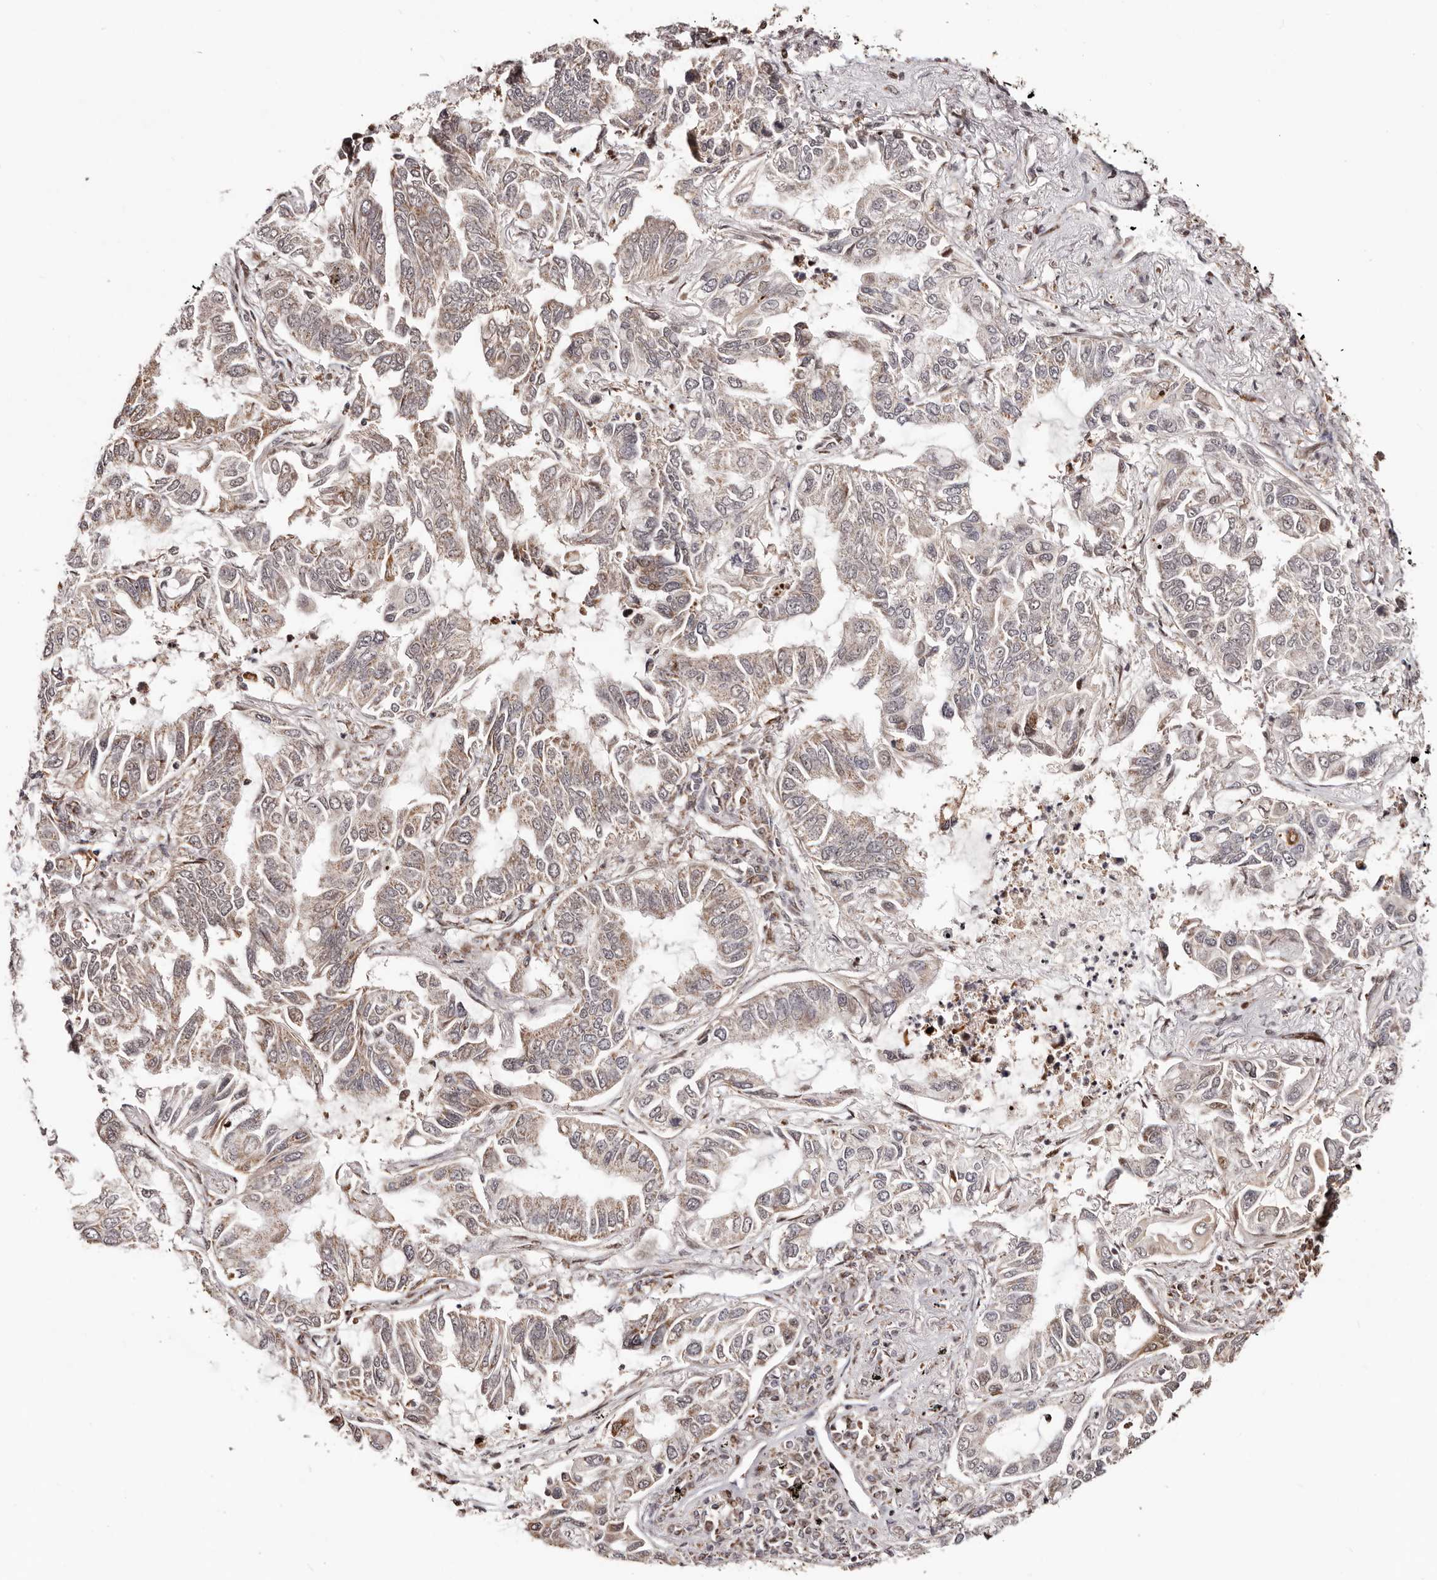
{"staining": {"intensity": "weak", "quantity": "25%-75%", "location": "cytoplasmic/membranous,nuclear"}, "tissue": "lung cancer", "cell_type": "Tumor cells", "image_type": "cancer", "snomed": [{"axis": "morphology", "description": "Adenocarcinoma, NOS"}, {"axis": "topography", "description": "Lung"}], "caption": "Immunohistochemistry photomicrograph of neoplastic tissue: human lung cancer stained using IHC displays low levels of weak protein expression localized specifically in the cytoplasmic/membranous and nuclear of tumor cells, appearing as a cytoplasmic/membranous and nuclear brown color.", "gene": "HIVEP3", "patient": {"sex": "male", "age": 64}}